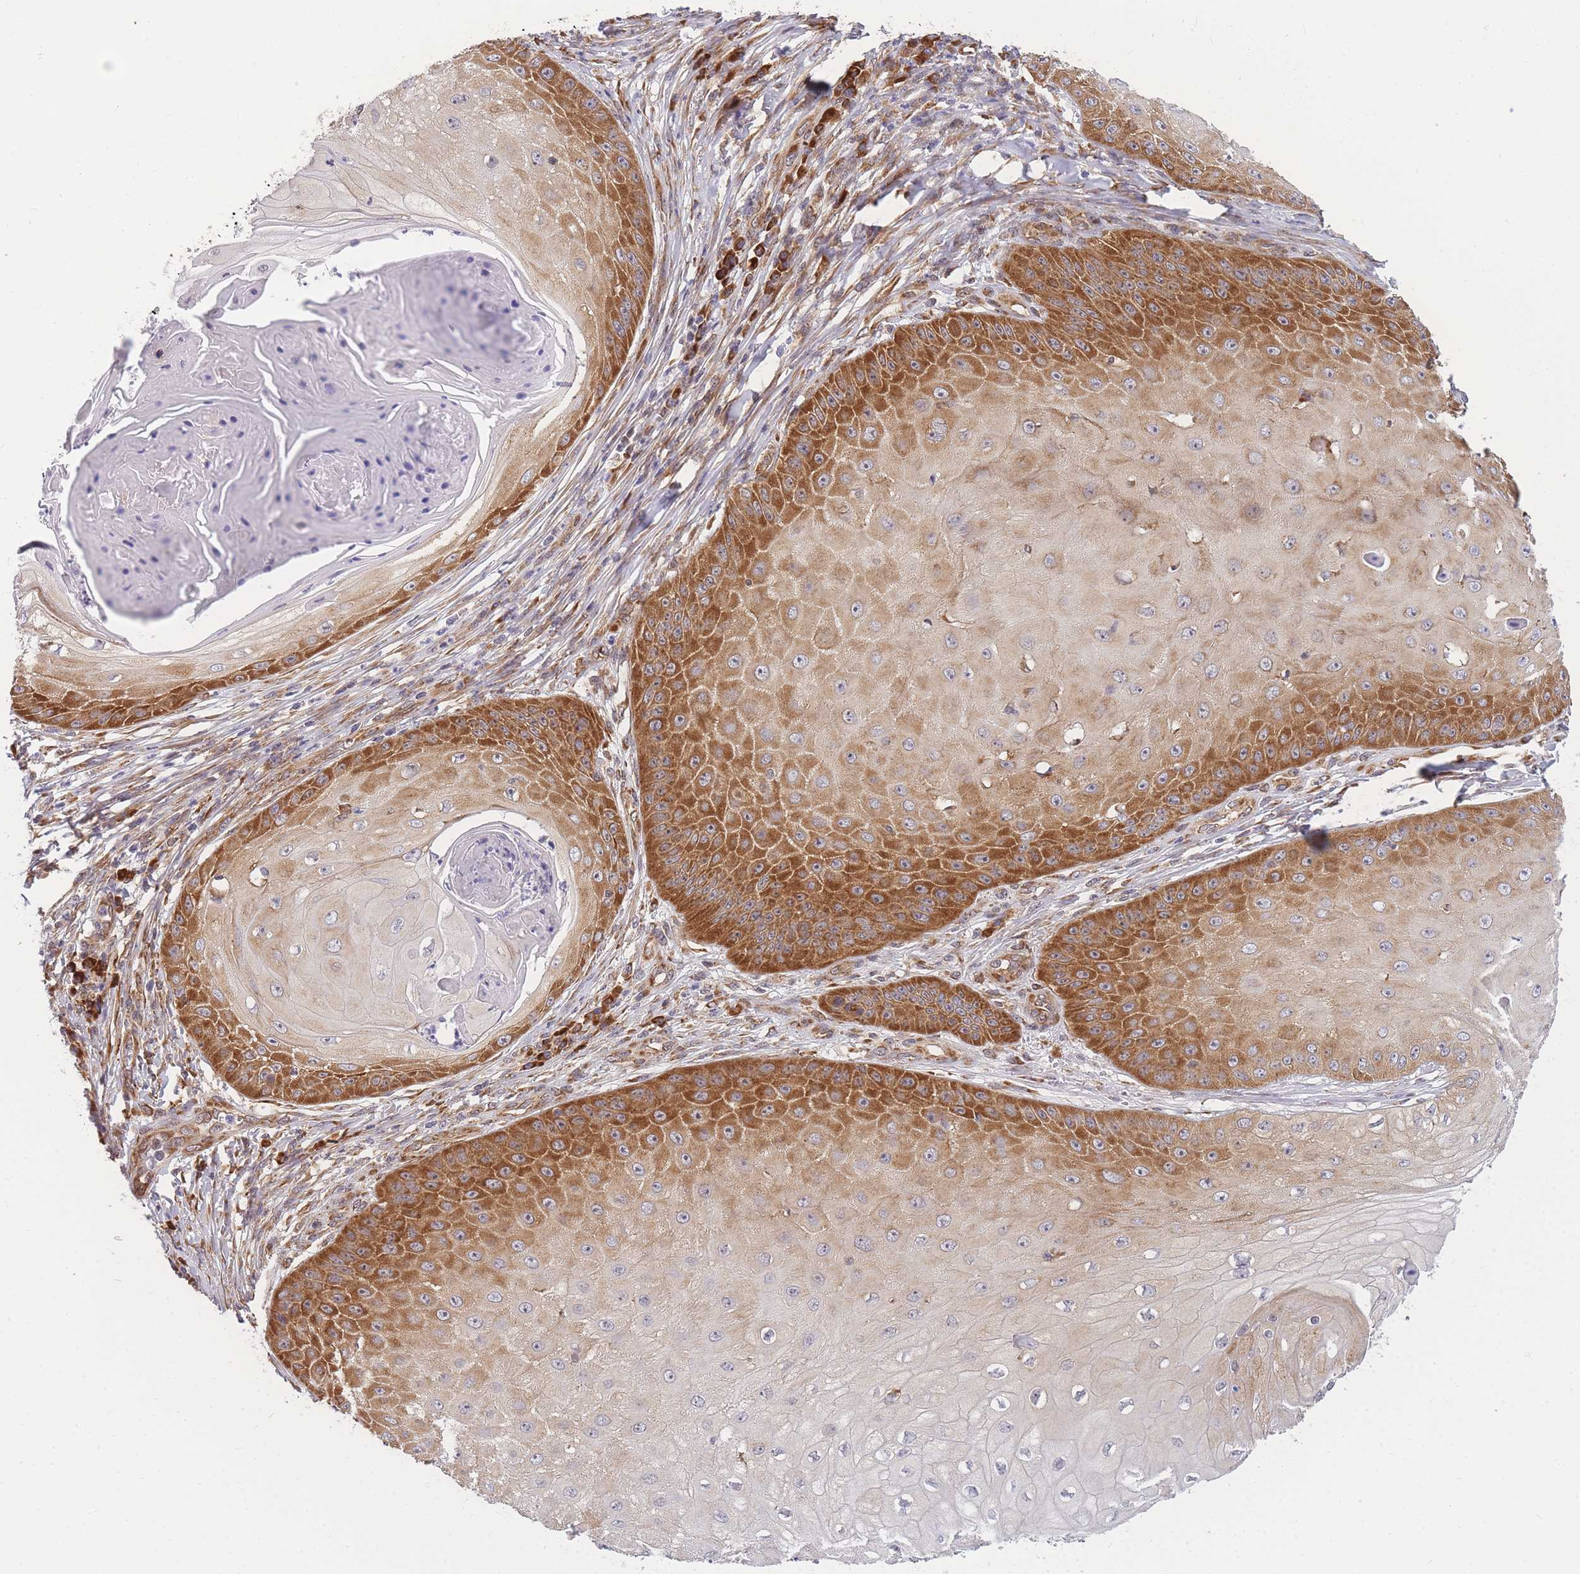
{"staining": {"intensity": "strong", "quantity": "25%-75%", "location": "cytoplasmic/membranous"}, "tissue": "skin cancer", "cell_type": "Tumor cells", "image_type": "cancer", "snomed": [{"axis": "morphology", "description": "Squamous cell carcinoma, NOS"}, {"axis": "topography", "description": "Skin"}], "caption": "IHC of skin cancer (squamous cell carcinoma) shows high levels of strong cytoplasmic/membranous positivity in about 25%-75% of tumor cells.", "gene": "MRPL23", "patient": {"sex": "male", "age": 70}}